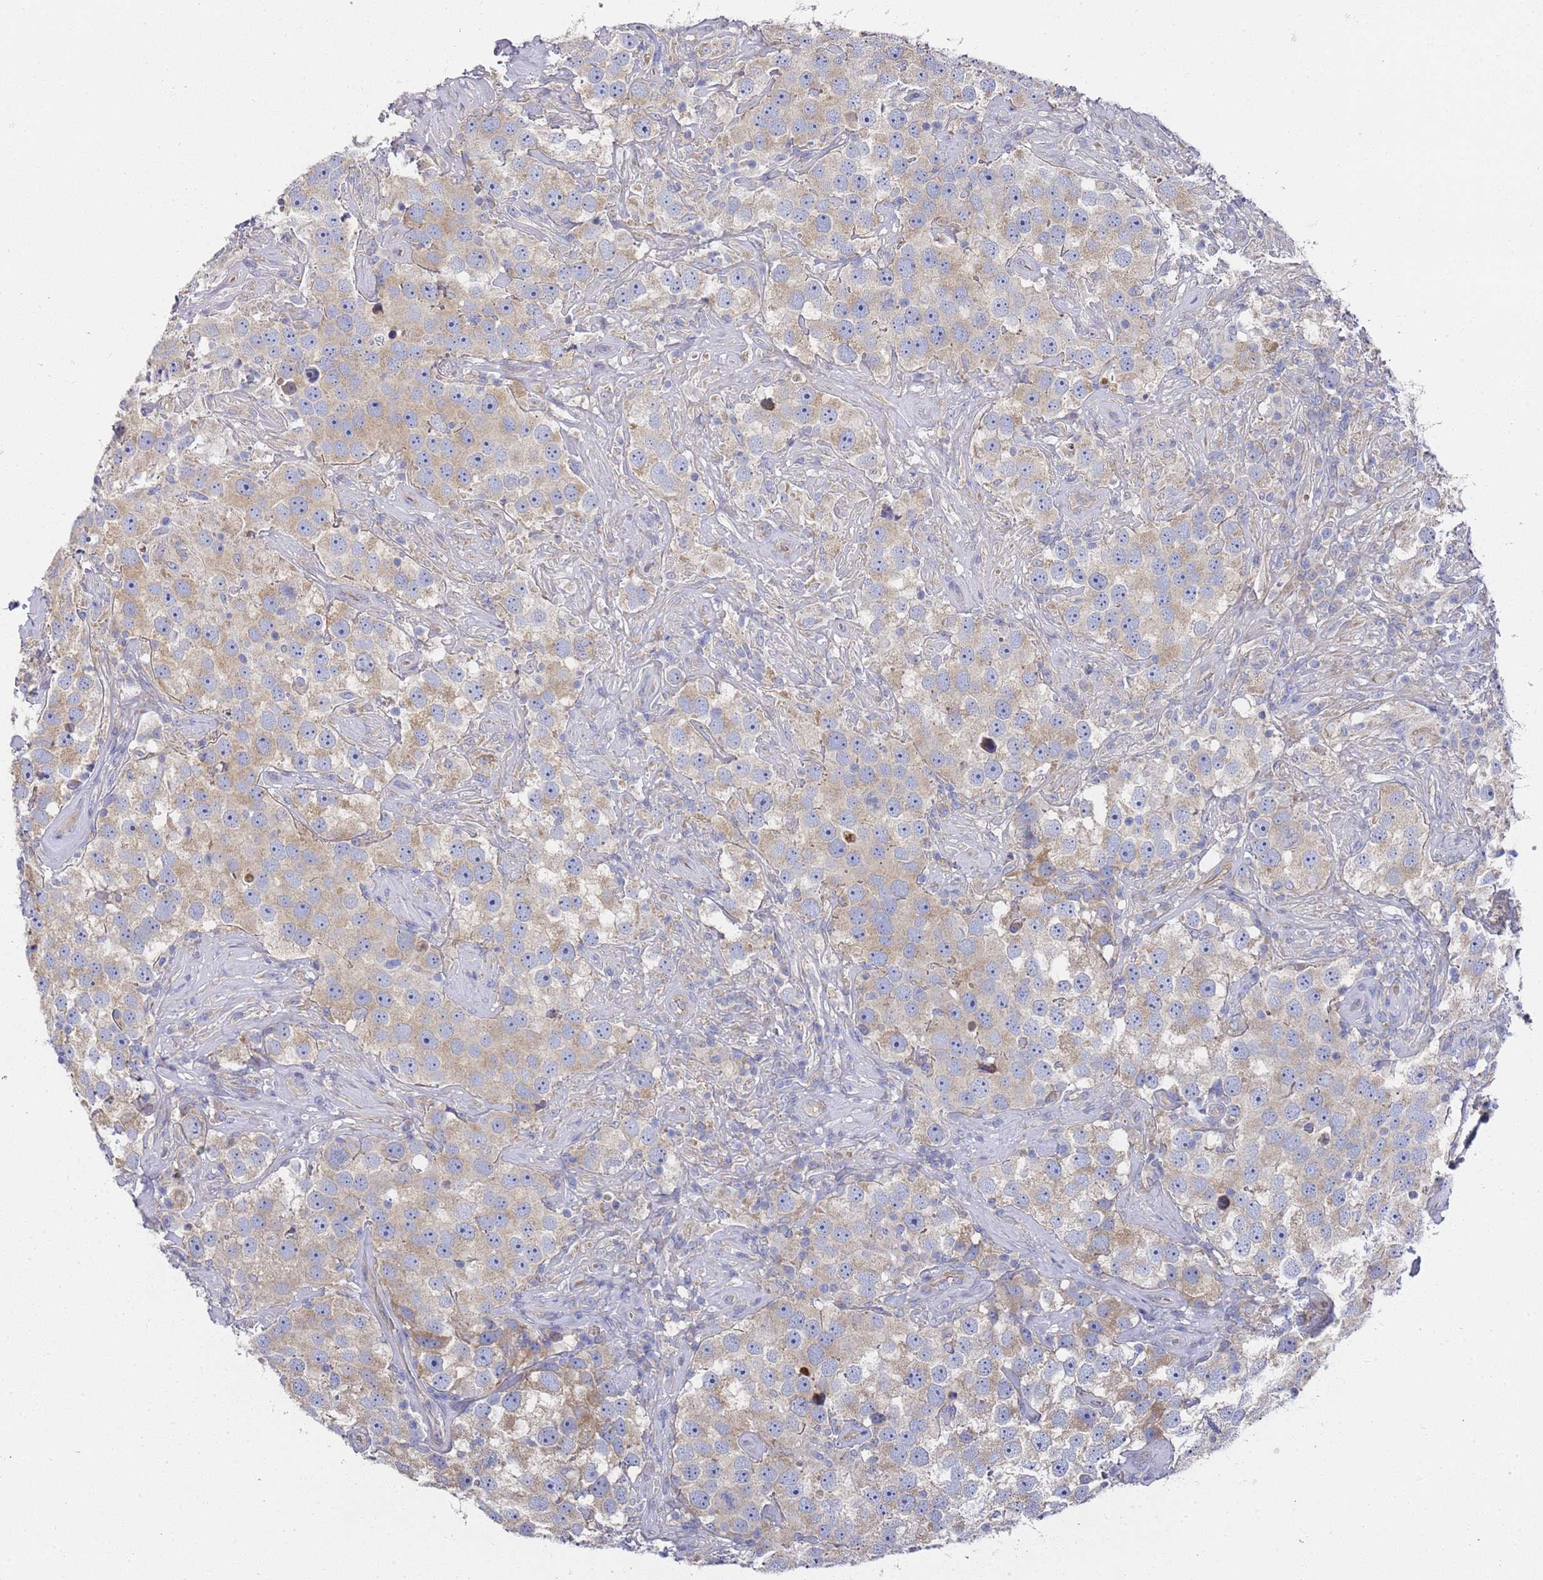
{"staining": {"intensity": "weak", "quantity": ">75%", "location": "cytoplasmic/membranous"}, "tissue": "testis cancer", "cell_type": "Tumor cells", "image_type": "cancer", "snomed": [{"axis": "morphology", "description": "Seminoma, NOS"}, {"axis": "topography", "description": "Testis"}], "caption": "DAB (3,3'-diaminobenzidine) immunohistochemical staining of human testis seminoma shows weak cytoplasmic/membranous protein positivity in approximately >75% of tumor cells. The protein of interest is stained brown, and the nuclei are stained in blue (DAB IHC with brightfield microscopy, high magnification).", "gene": "SCAPER", "patient": {"sex": "male", "age": 49}}